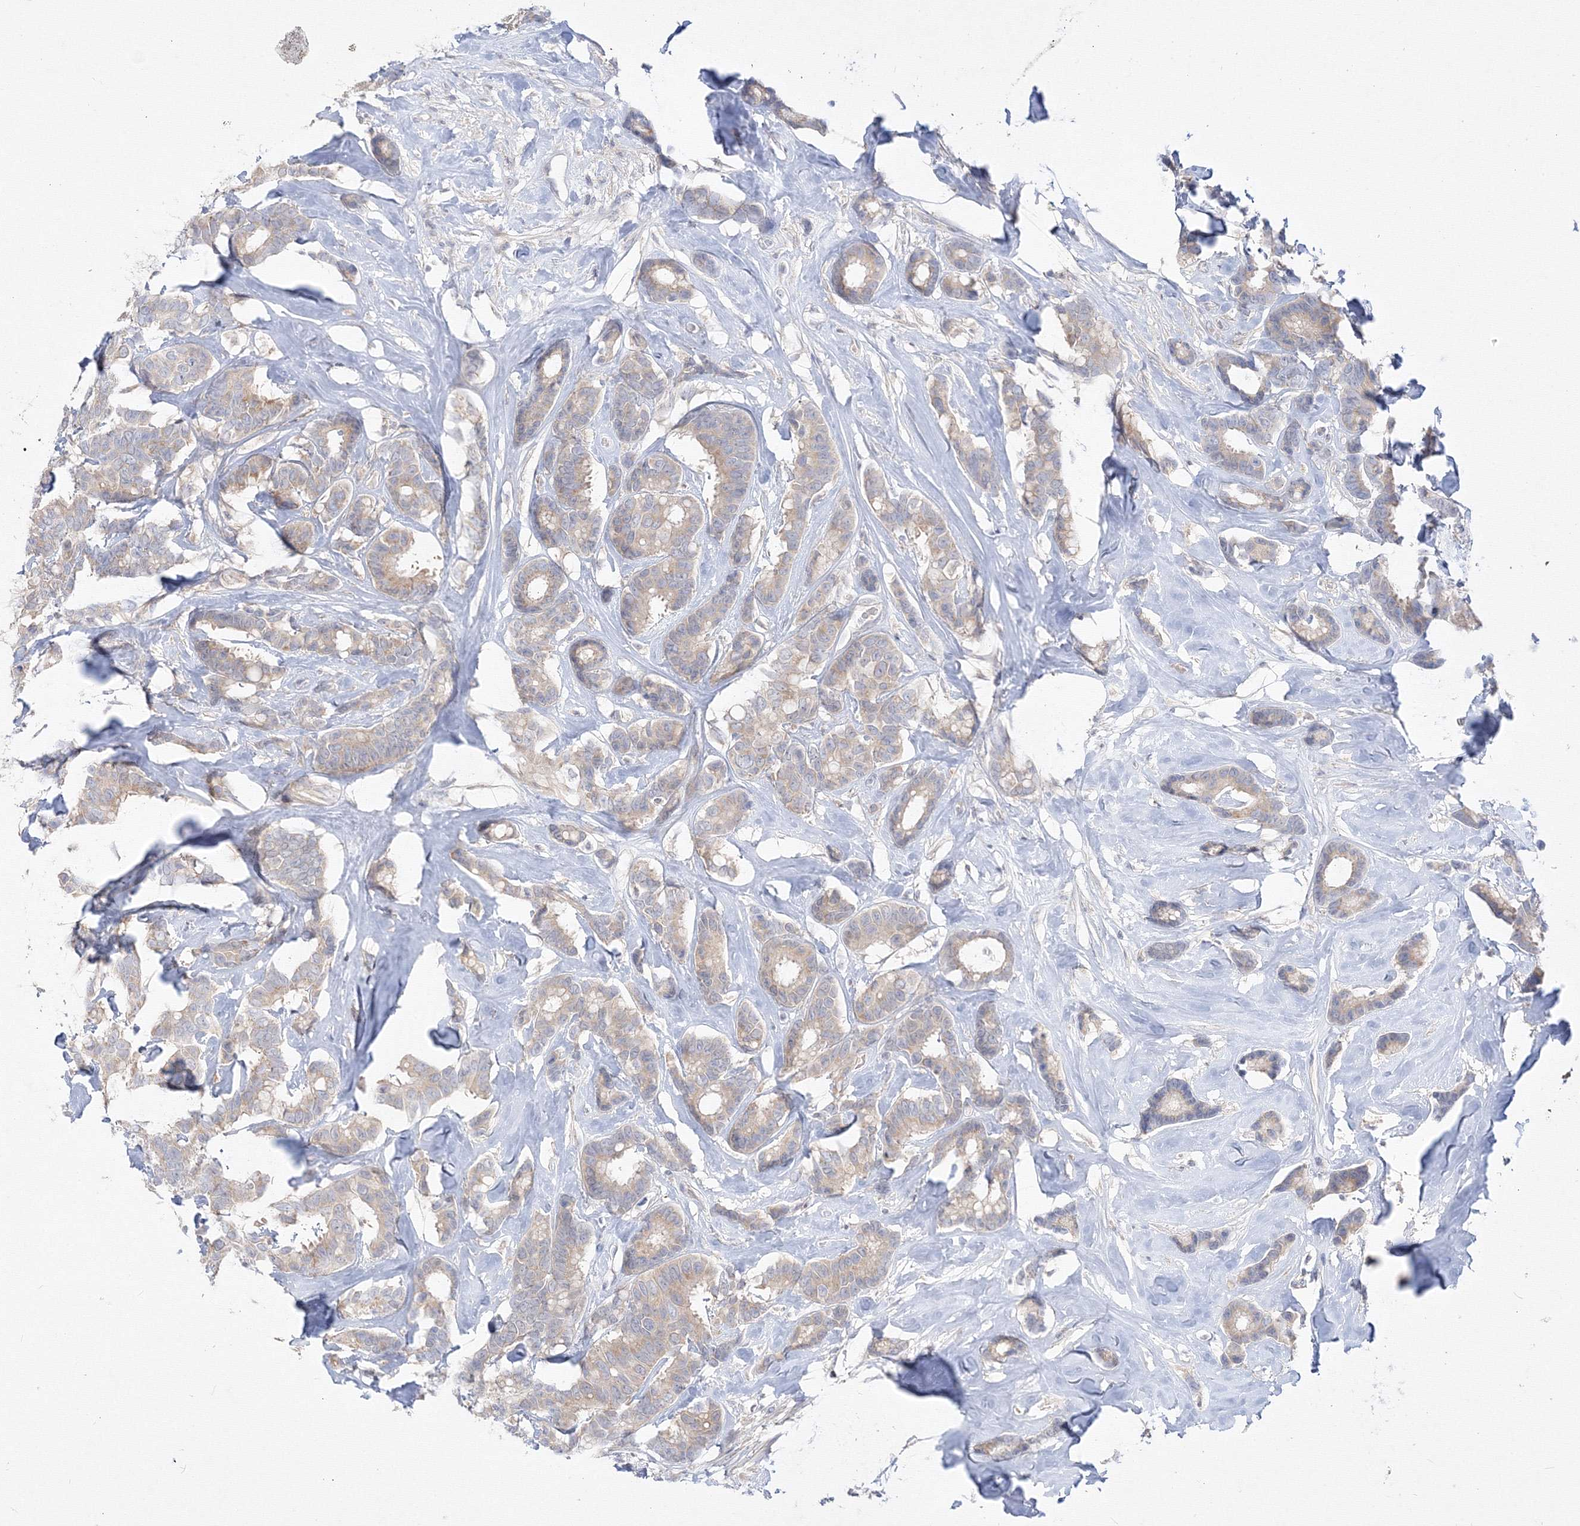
{"staining": {"intensity": "weak", "quantity": "<25%", "location": "cytoplasmic/membranous"}, "tissue": "breast cancer", "cell_type": "Tumor cells", "image_type": "cancer", "snomed": [{"axis": "morphology", "description": "Duct carcinoma"}, {"axis": "topography", "description": "Breast"}], "caption": "Micrograph shows no significant protein positivity in tumor cells of breast cancer.", "gene": "FBXL8", "patient": {"sex": "female", "age": 87}}